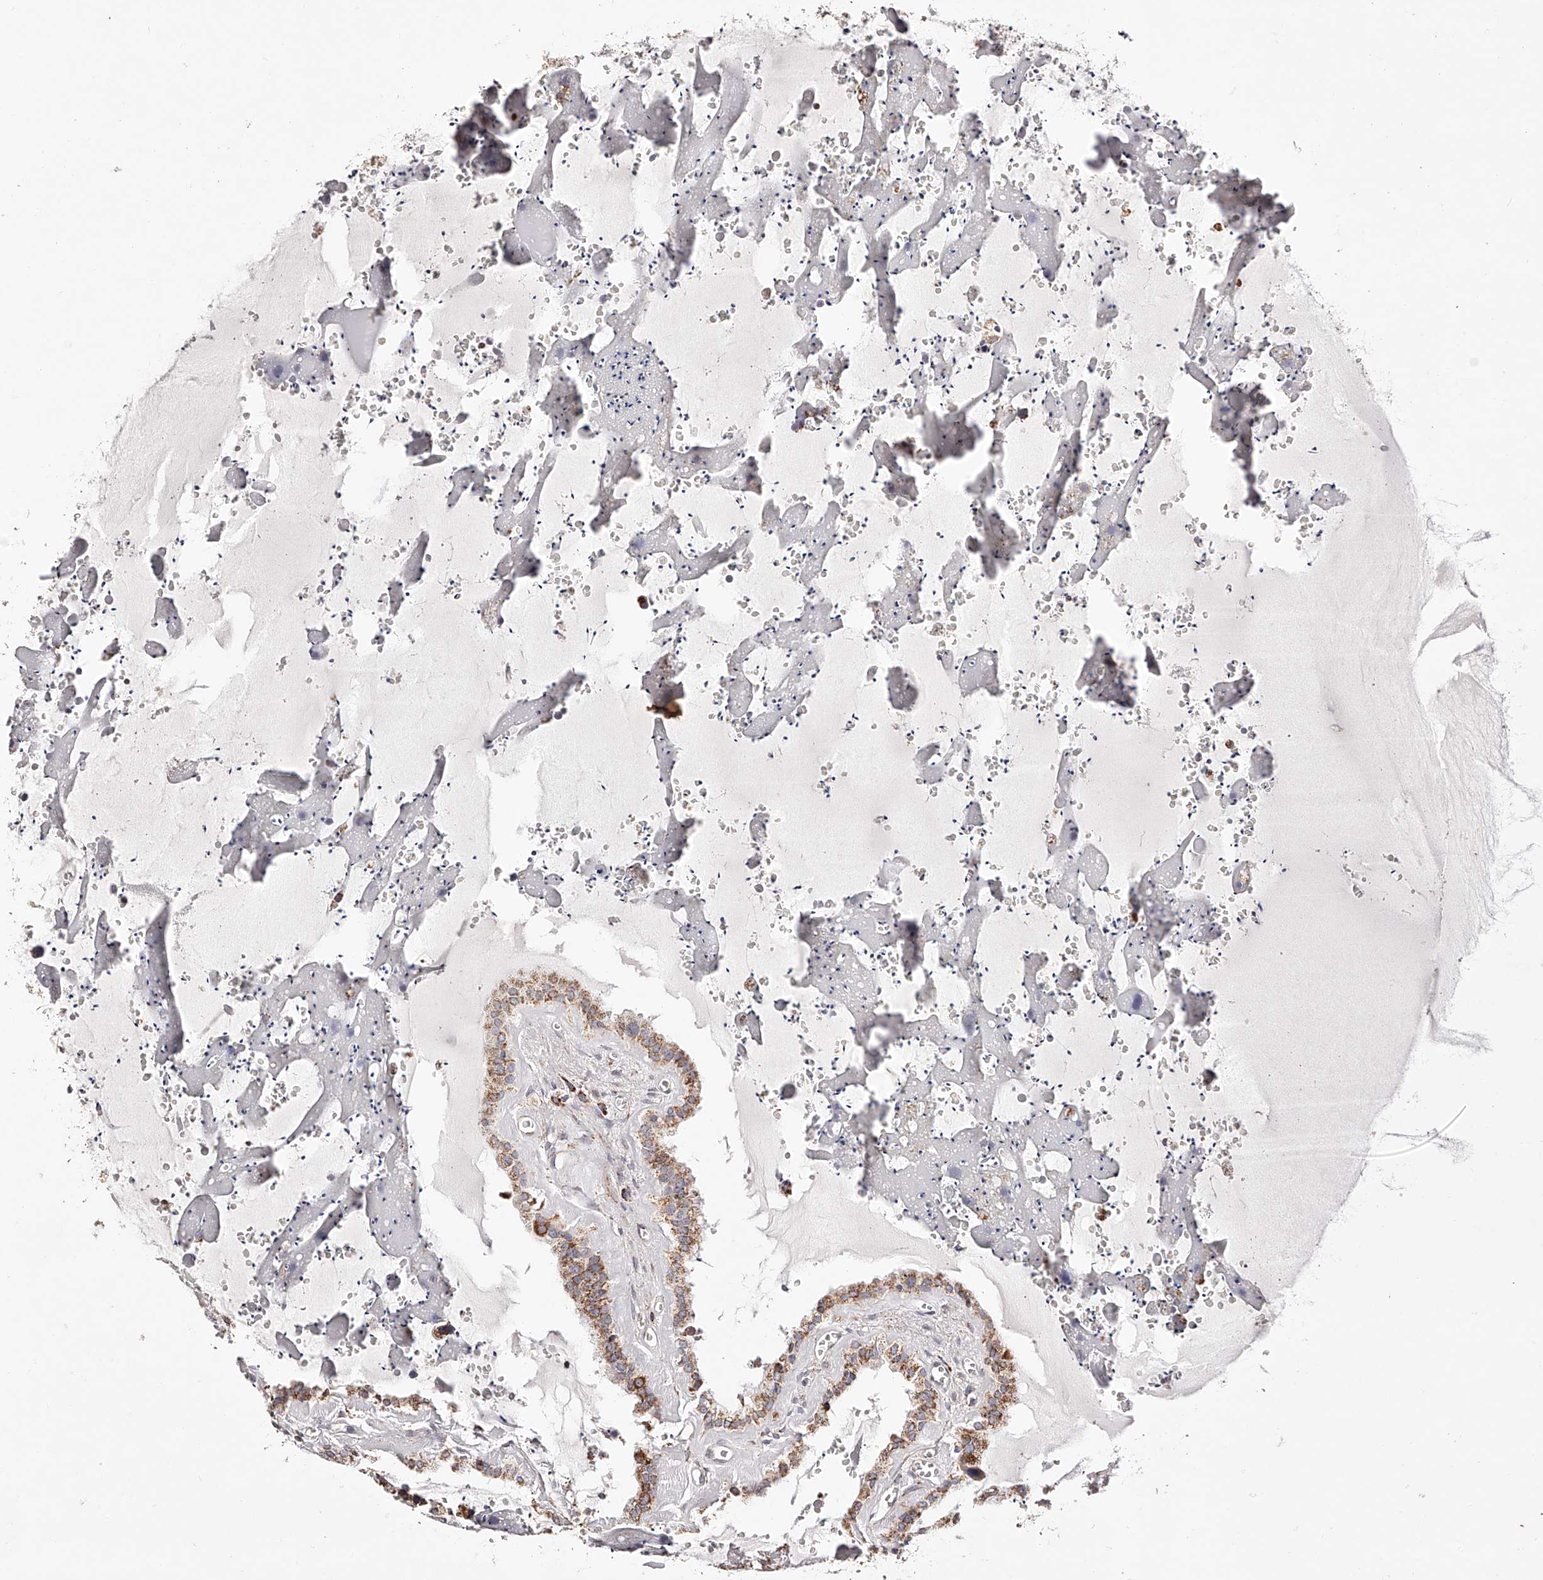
{"staining": {"intensity": "moderate", "quantity": "25%-75%", "location": "cytoplasmic/membranous"}, "tissue": "seminal vesicle", "cell_type": "Glandular cells", "image_type": "normal", "snomed": [{"axis": "morphology", "description": "Normal tissue, NOS"}, {"axis": "topography", "description": "Prostate"}, {"axis": "topography", "description": "Seminal veicle"}], "caption": "High-power microscopy captured an immunohistochemistry micrograph of unremarkable seminal vesicle, revealing moderate cytoplasmic/membranous expression in about 25%-75% of glandular cells.", "gene": "NDUFV3", "patient": {"sex": "male", "age": 59}}